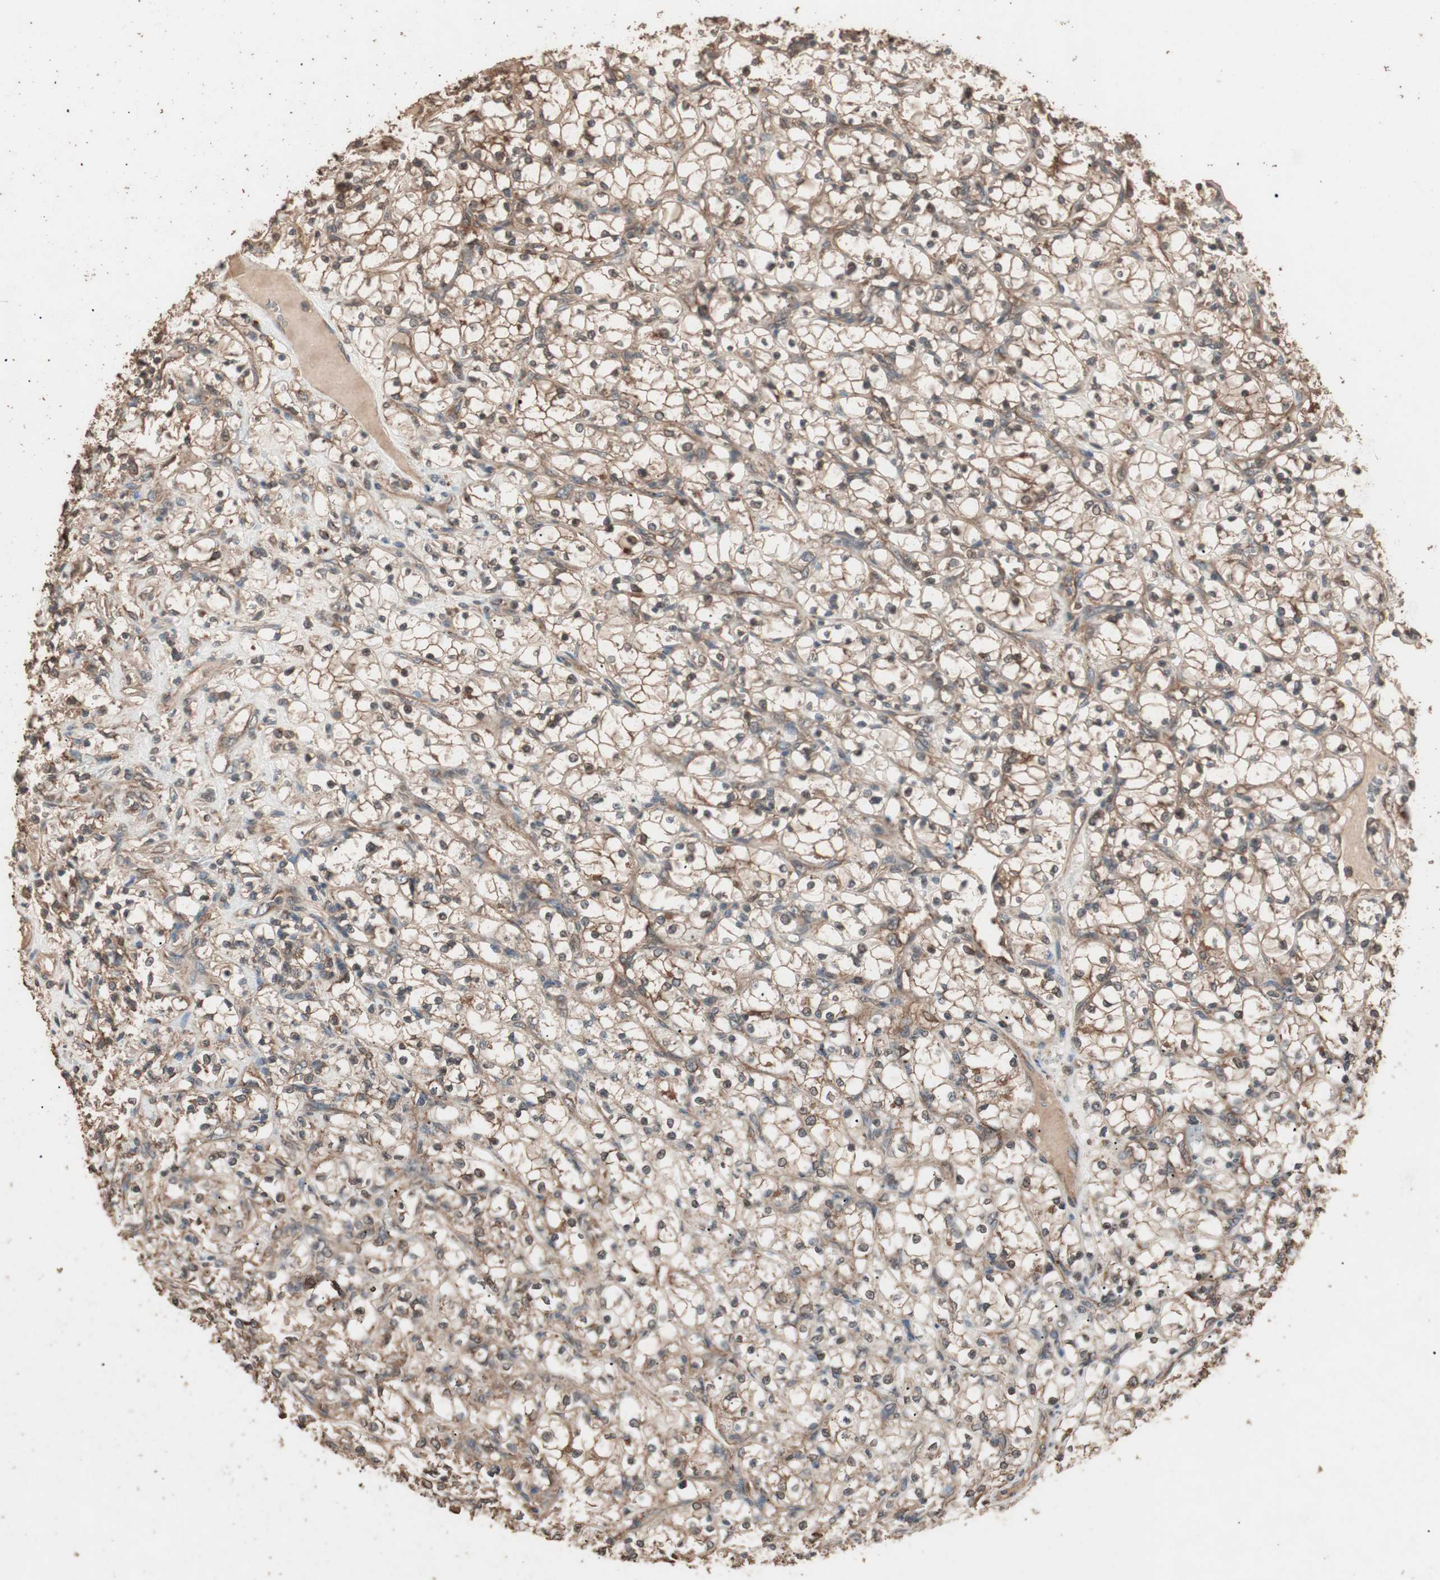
{"staining": {"intensity": "moderate", "quantity": ">75%", "location": "cytoplasmic/membranous"}, "tissue": "renal cancer", "cell_type": "Tumor cells", "image_type": "cancer", "snomed": [{"axis": "morphology", "description": "Adenocarcinoma, NOS"}, {"axis": "topography", "description": "Kidney"}], "caption": "Renal adenocarcinoma stained with immunohistochemistry displays moderate cytoplasmic/membranous staining in about >75% of tumor cells.", "gene": "CCN4", "patient": {"sex": "female", "age": 69}}